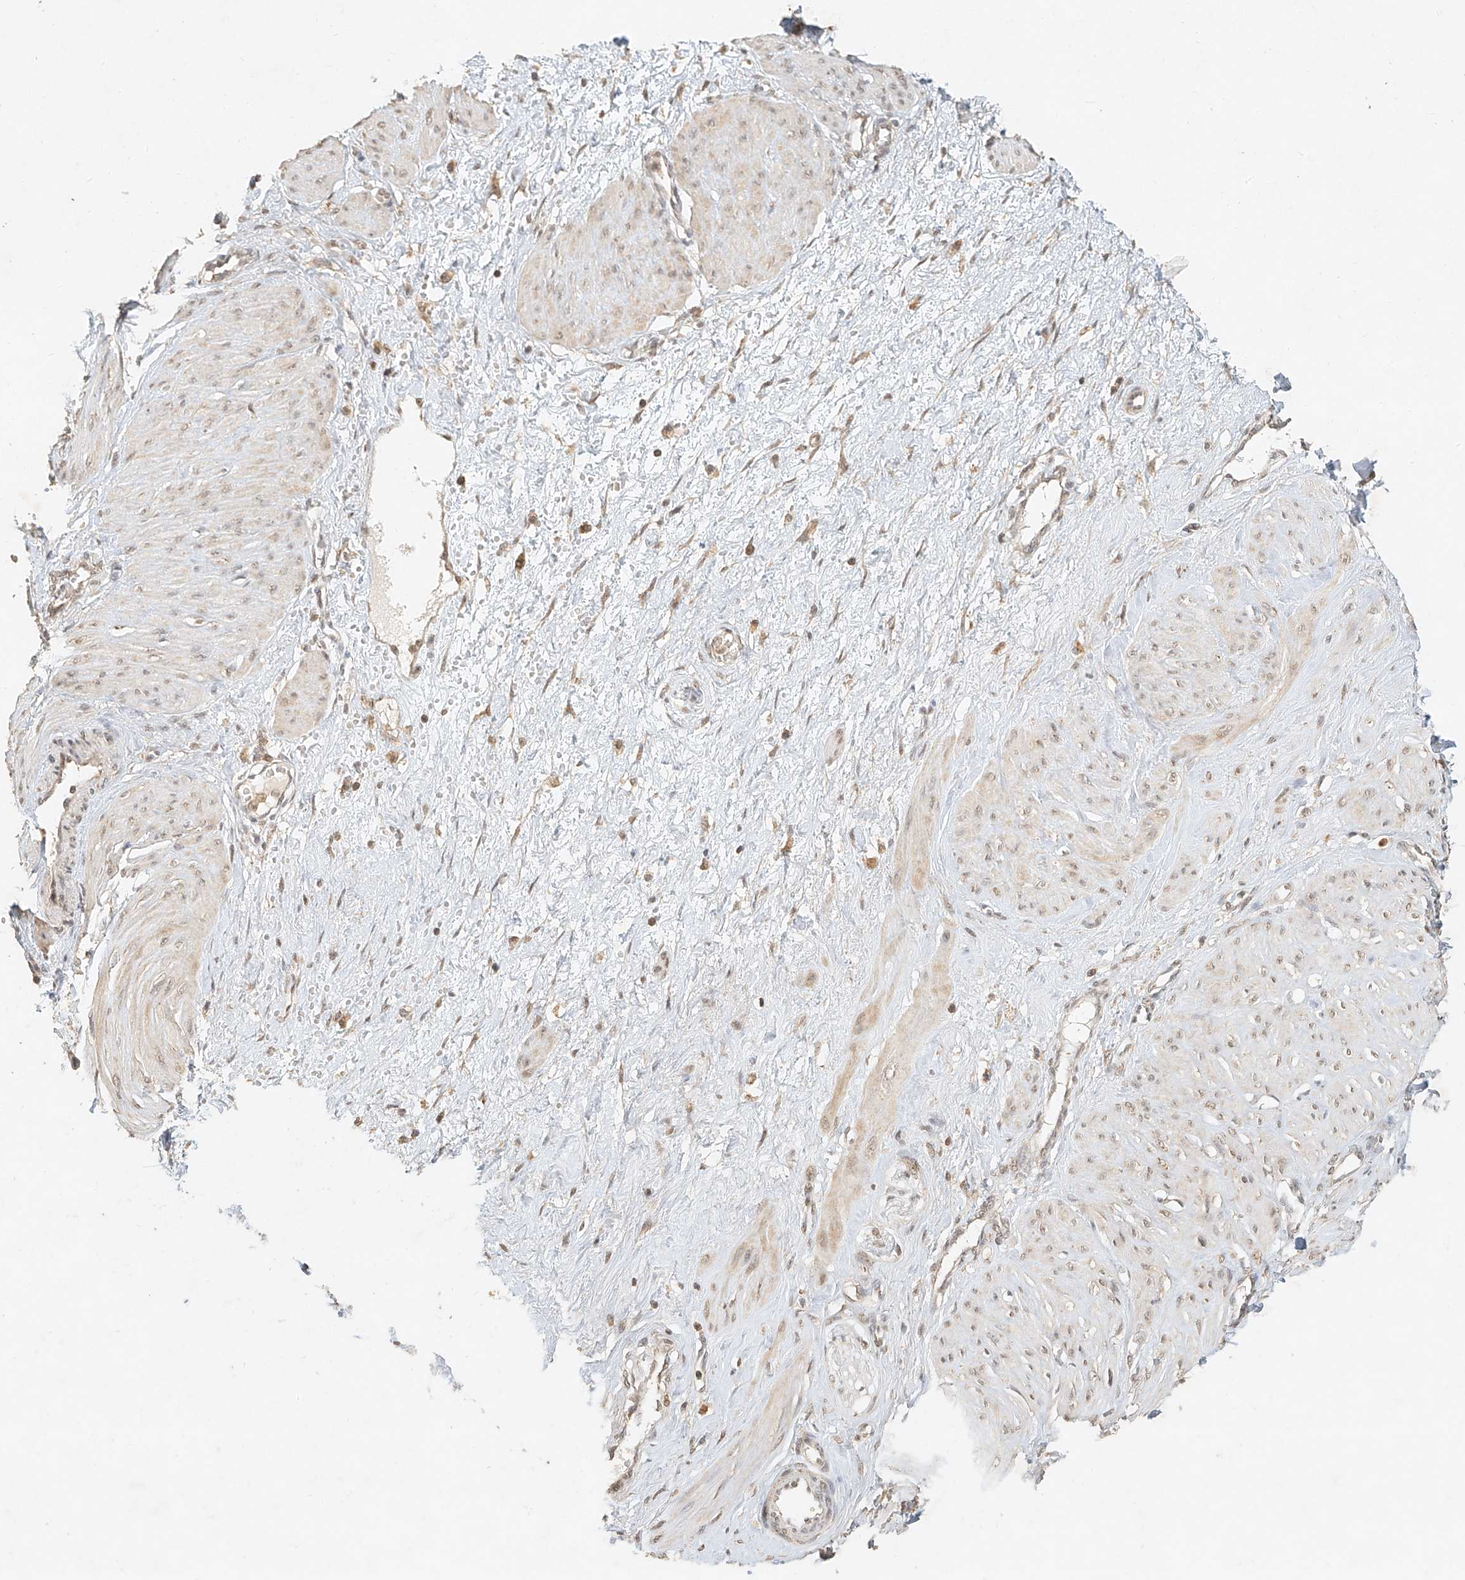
{"staining": {"intensity": "weak", "quantity": ">75%", "location": "cytoplasmic/membranous,nuclear"}, "tissue": "smooth muscle", "cell_type": "Smooth muscle cells", "image_type": "normal", "snomed": [{"axis": "morphology", "description": "Normal tissue, NOS"}, {"axis": "topography", "description": "Endometrium"}], "caption": "An immunohistochemistry (IHC) histopathology image of benign tissue is shown. Protein staining in brown shows weak cytoplasmic/membranous,nuclear positivity in smooth muscle within smooth muscle cells. (Stains: DAB in brown, nuclei in blue, Microscopy: brightfield microscopy at high magnification).", "gene": "CXorf58", "patient": {"sex": "female", "age": 33}}